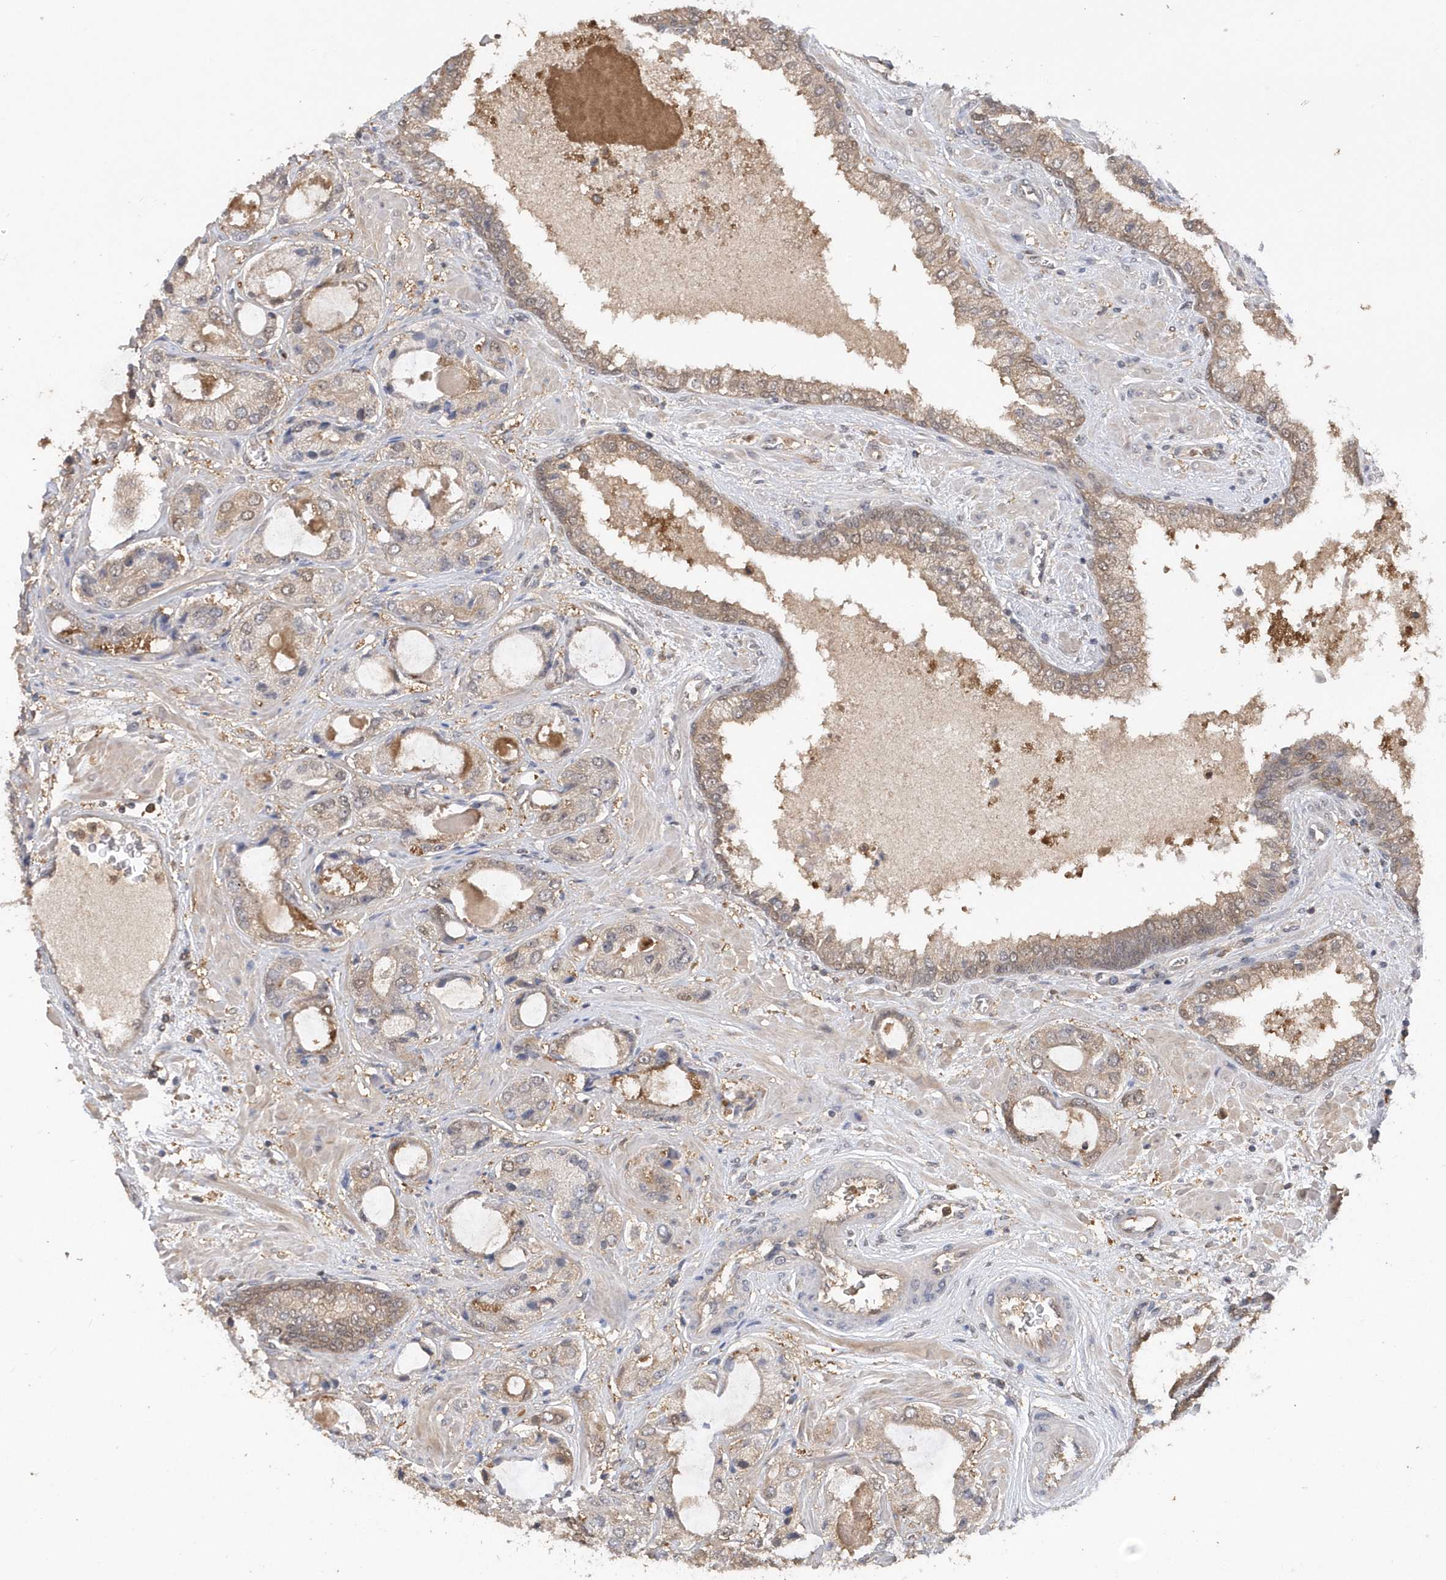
{"staining": {"intensity": "weak", "quantity": "<25%", "location": "cytoplasmic/membranous"}, "tissue": "prostate cancer", "cell_type": "Tumor cells", "image_type": "cancer", "snomed": [{"axis": "morphology", "description": "Adenocarcinoma, High grade"}, {"axis": "topography", "description": "Prostate"}], "caption": "Photomicrograph shows no protein staining in tumor cells of prostate cancer tissue.", "gene": "RPE", "patient": {"sex": "male", "age": 59}}